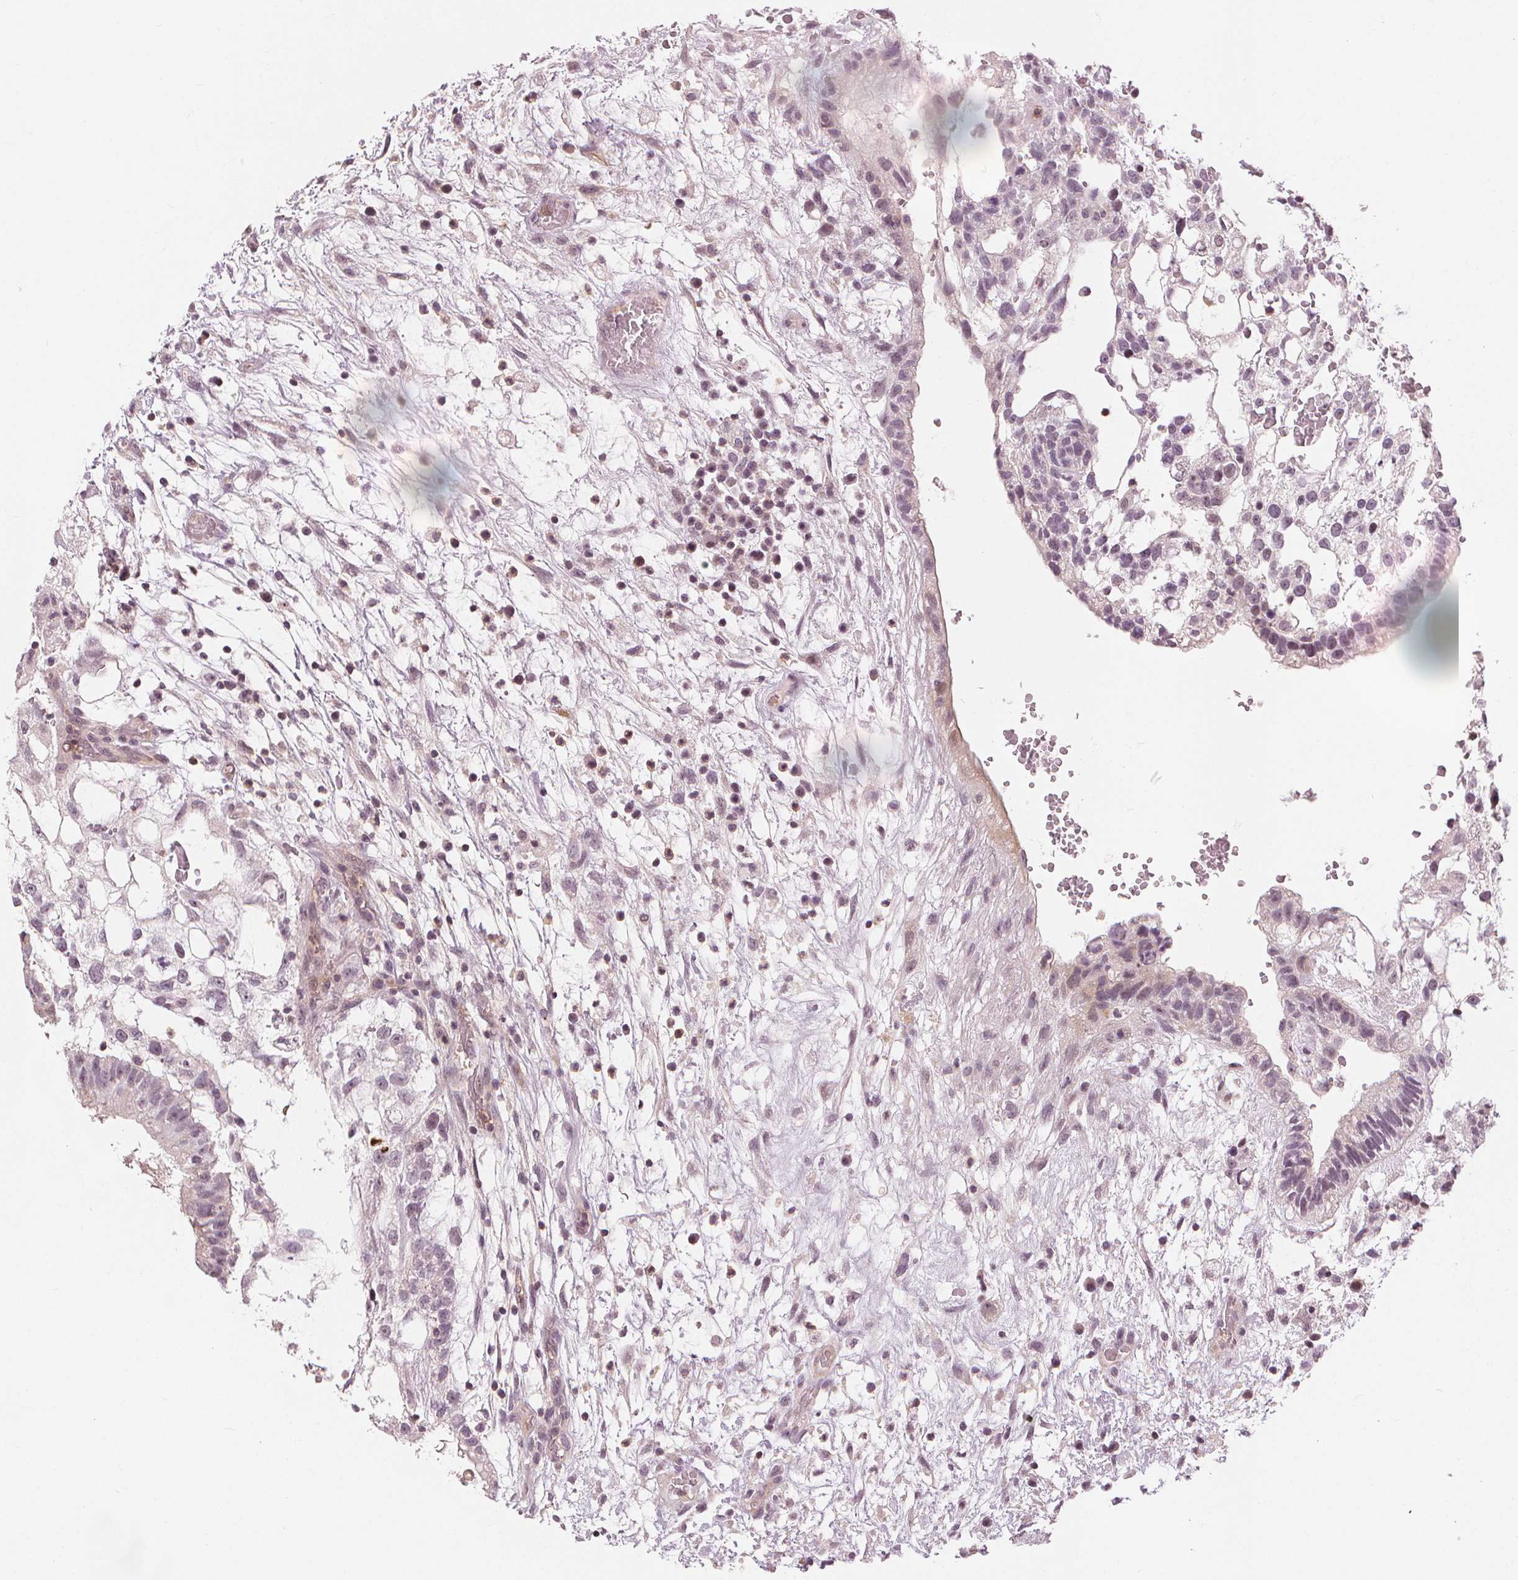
{"staining": {"intensity": "negative", "quantity": "none", "location": "none"}, "tissue": "testis cancer", "cell_type": "Tumor cells", "image_type": "cancer", "snomed": [{"axis": "morphology", "description": "Normal tissue, NOS"}, {"axis": "morphology", "description": "Carcinoma, Embryonal, NOS"}, {"axis": "topography", "description": "Testis"}], "caption": "This is an immunohistochemistry histopathology image of testis cancer (embryonal carcinoma). There is no staining in tumor cells.", "gene": "SLC34A1", "patient": {"sex": "male", "age": 32}}